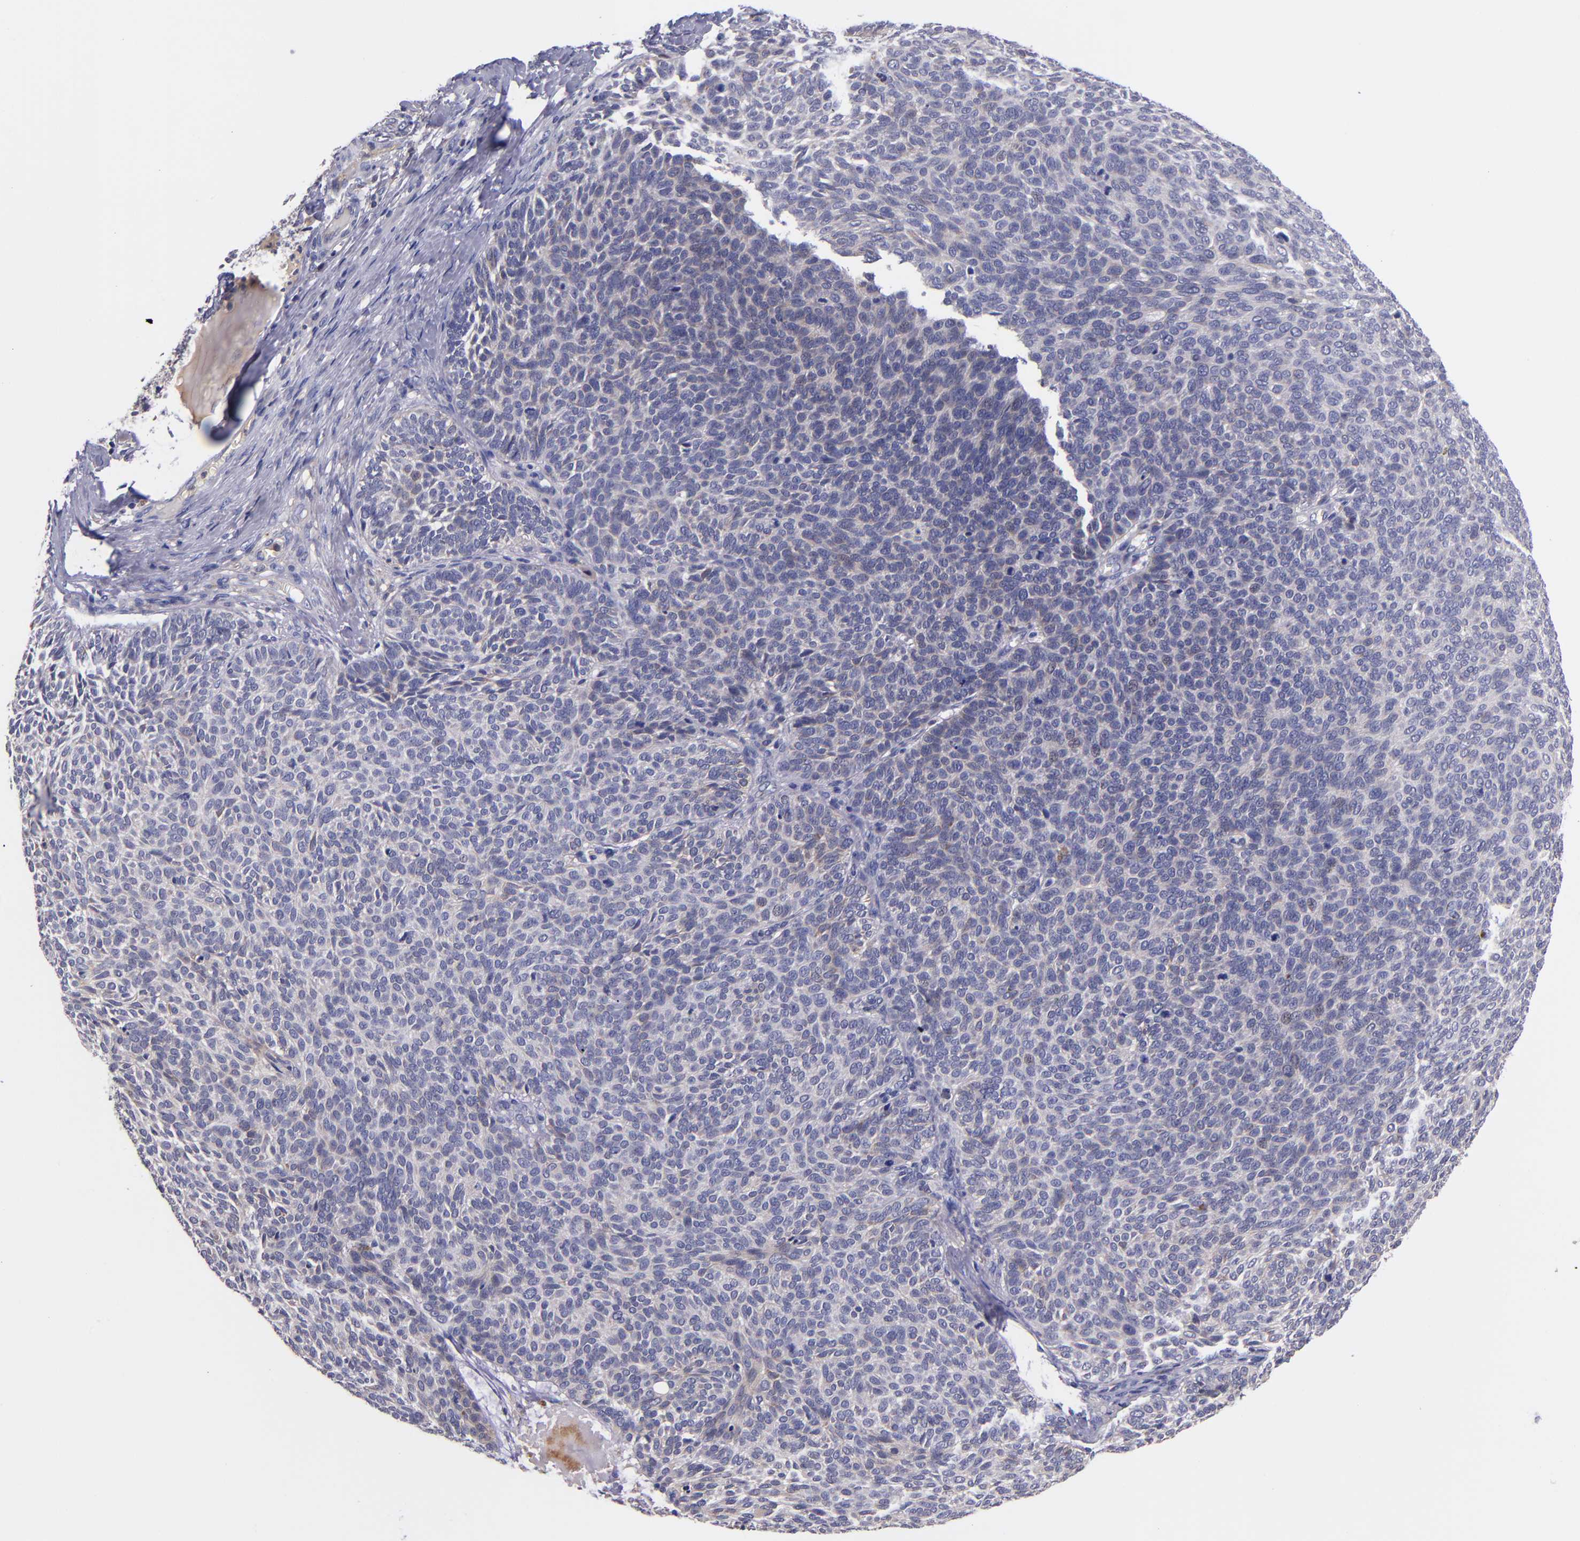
{"staining": {"intensity": "negative", "quantity": "none", "location": "none"}, "tissue": "skin cancer", "cell_type": "Tumor cells", "image_type": "cancer", "snomed": [{"axis": "morphology", "description": "Basal cell carcinoma"}, {"axis": "topography", "description": "Skin"}], "caption": "Image shows no significant protein positivity in tumor cells of skin basal cell carcinoma.", "gene": "RBP4", "patient": {"sex": "male", "age": 63}}